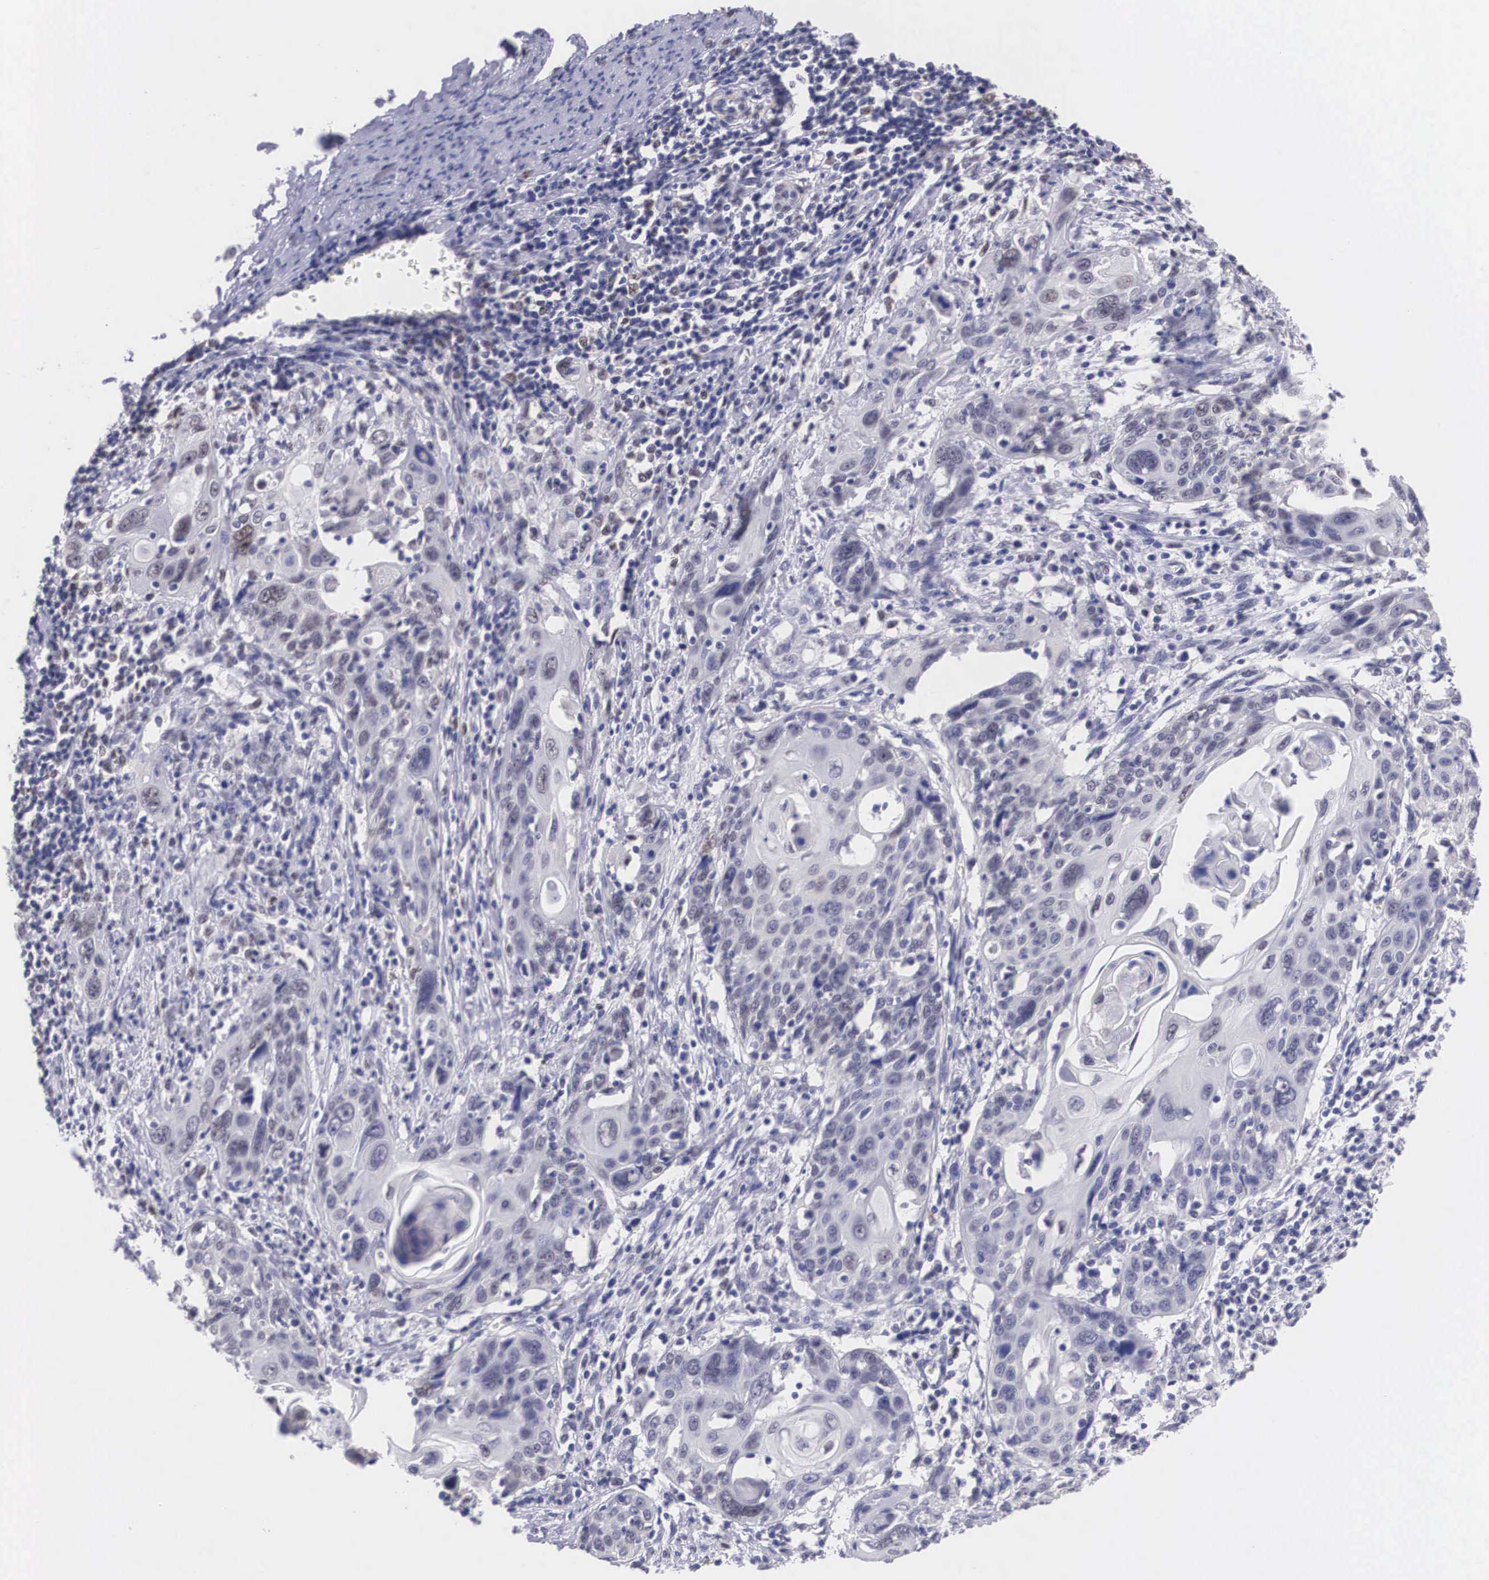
{"staining": {"intensity": "negative", "quantity": "none", "location": "none"}, "tissue": "cervical cancer", "cell_type": "Tumor cells", "image_type": "cancer", "snomed": [{"axis": "morphology", "description": "Squamous cell carcinoma, NOS"}, {"axis": "topography", "description": "Cervix"}], "caption": "Tumor cells show no significant positivity in cervical cancer (squamous cell carcinoma).", "gene": "ETV6", "patient": {"sex": "female", "age": 54}}